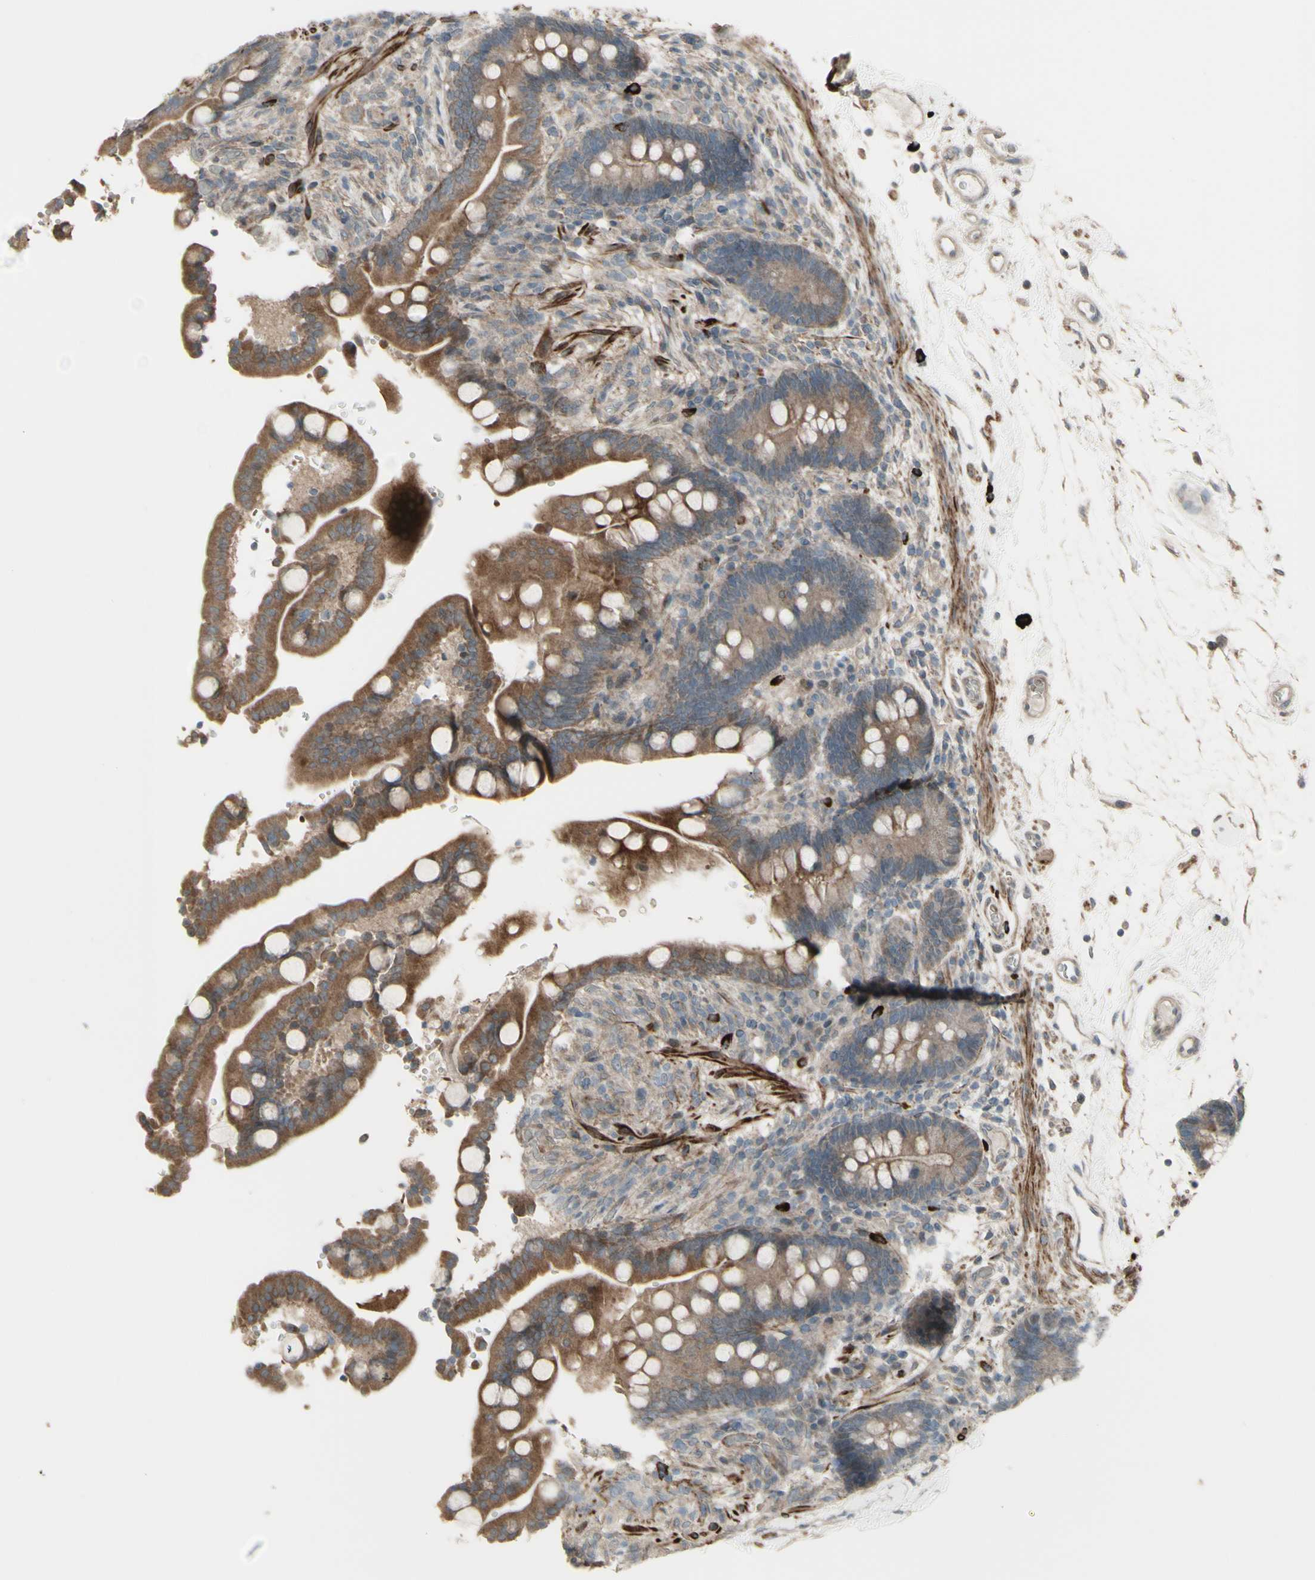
{"staining": {"intensity": "weak", "quantity": ">75%", "location": "cytoplasmic/membranous"}, "tissue": "colon", "cell_type": "Endothelial cells", "image_type": "normal", "snomed": [{"axis": "morphology", "description": "Normal tissue, NOS"}, {"axis": "topography", "description": "Colon"}], "caption": "Immunohistochemistry photomicrograph of benign human colon stained for a protein (brown), which displays low levels of weak cytoplasmic/membranous expression in about >75% of endothelial cells.", "gene": "GRAMD1B", "patient": {"sex": "male", "age": 73}}